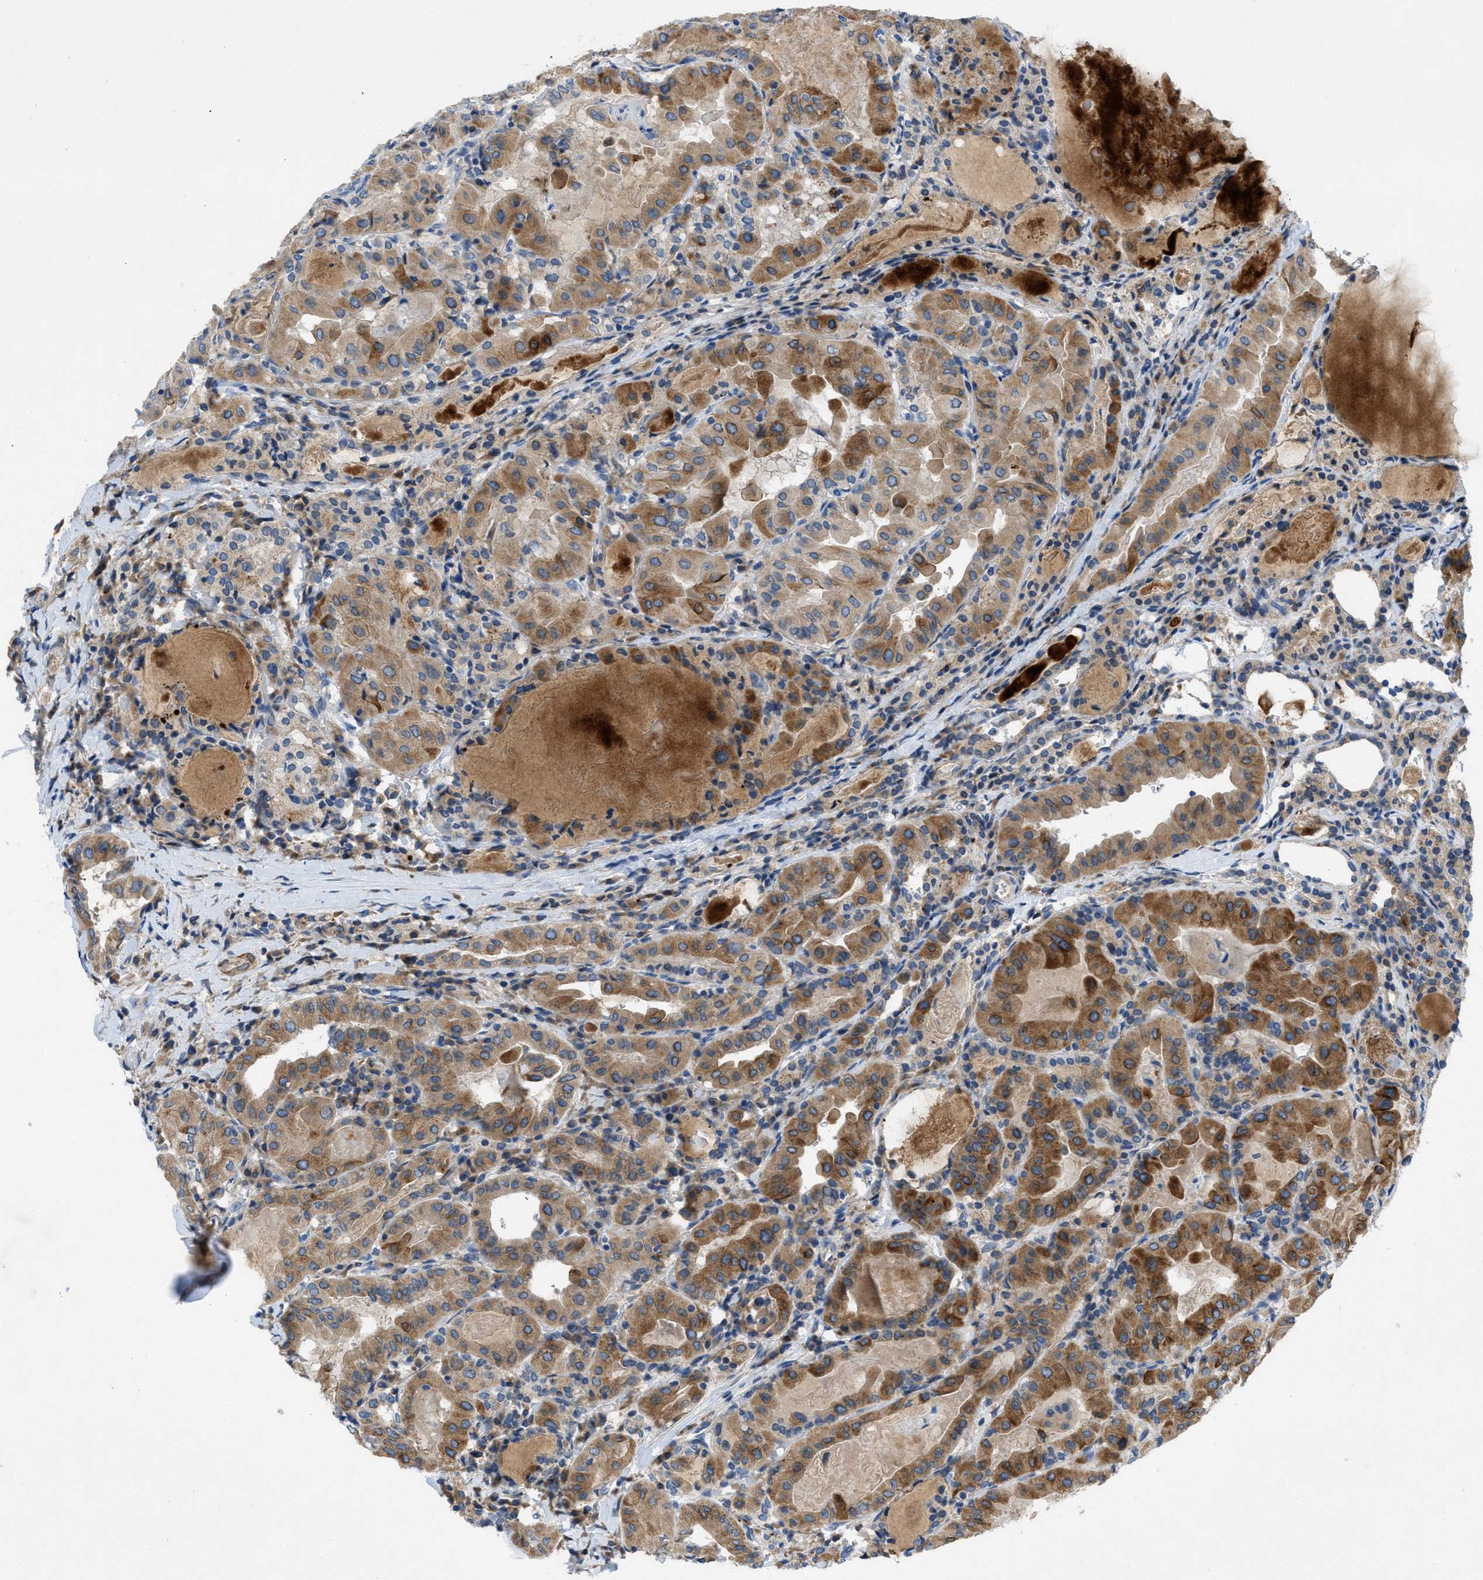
{"staining": {"intensity": "moderate", "quantity": ">75%", "location": "cytoplasmic/membranous"}, "tissue": "thyroid cancer", "cell_type": "Tumor cells", "image_type": "cancer", "snomed": [{"axis": "morphology", "description": "Papillary adenocarcinoma, NOS"}, {"axis": "topography", "description": "Thyroid gland"}], "caption": "Brown immunohistochemical staining in thyroid cancer displays moderate cytoplasmic/membranous positivity in approximately >75% of tumor cells. The protein is shown in brown color, while the nuclei are stained blue.", "gene": "TMEM248", "patient": {"sex": "female", "age": 42}}